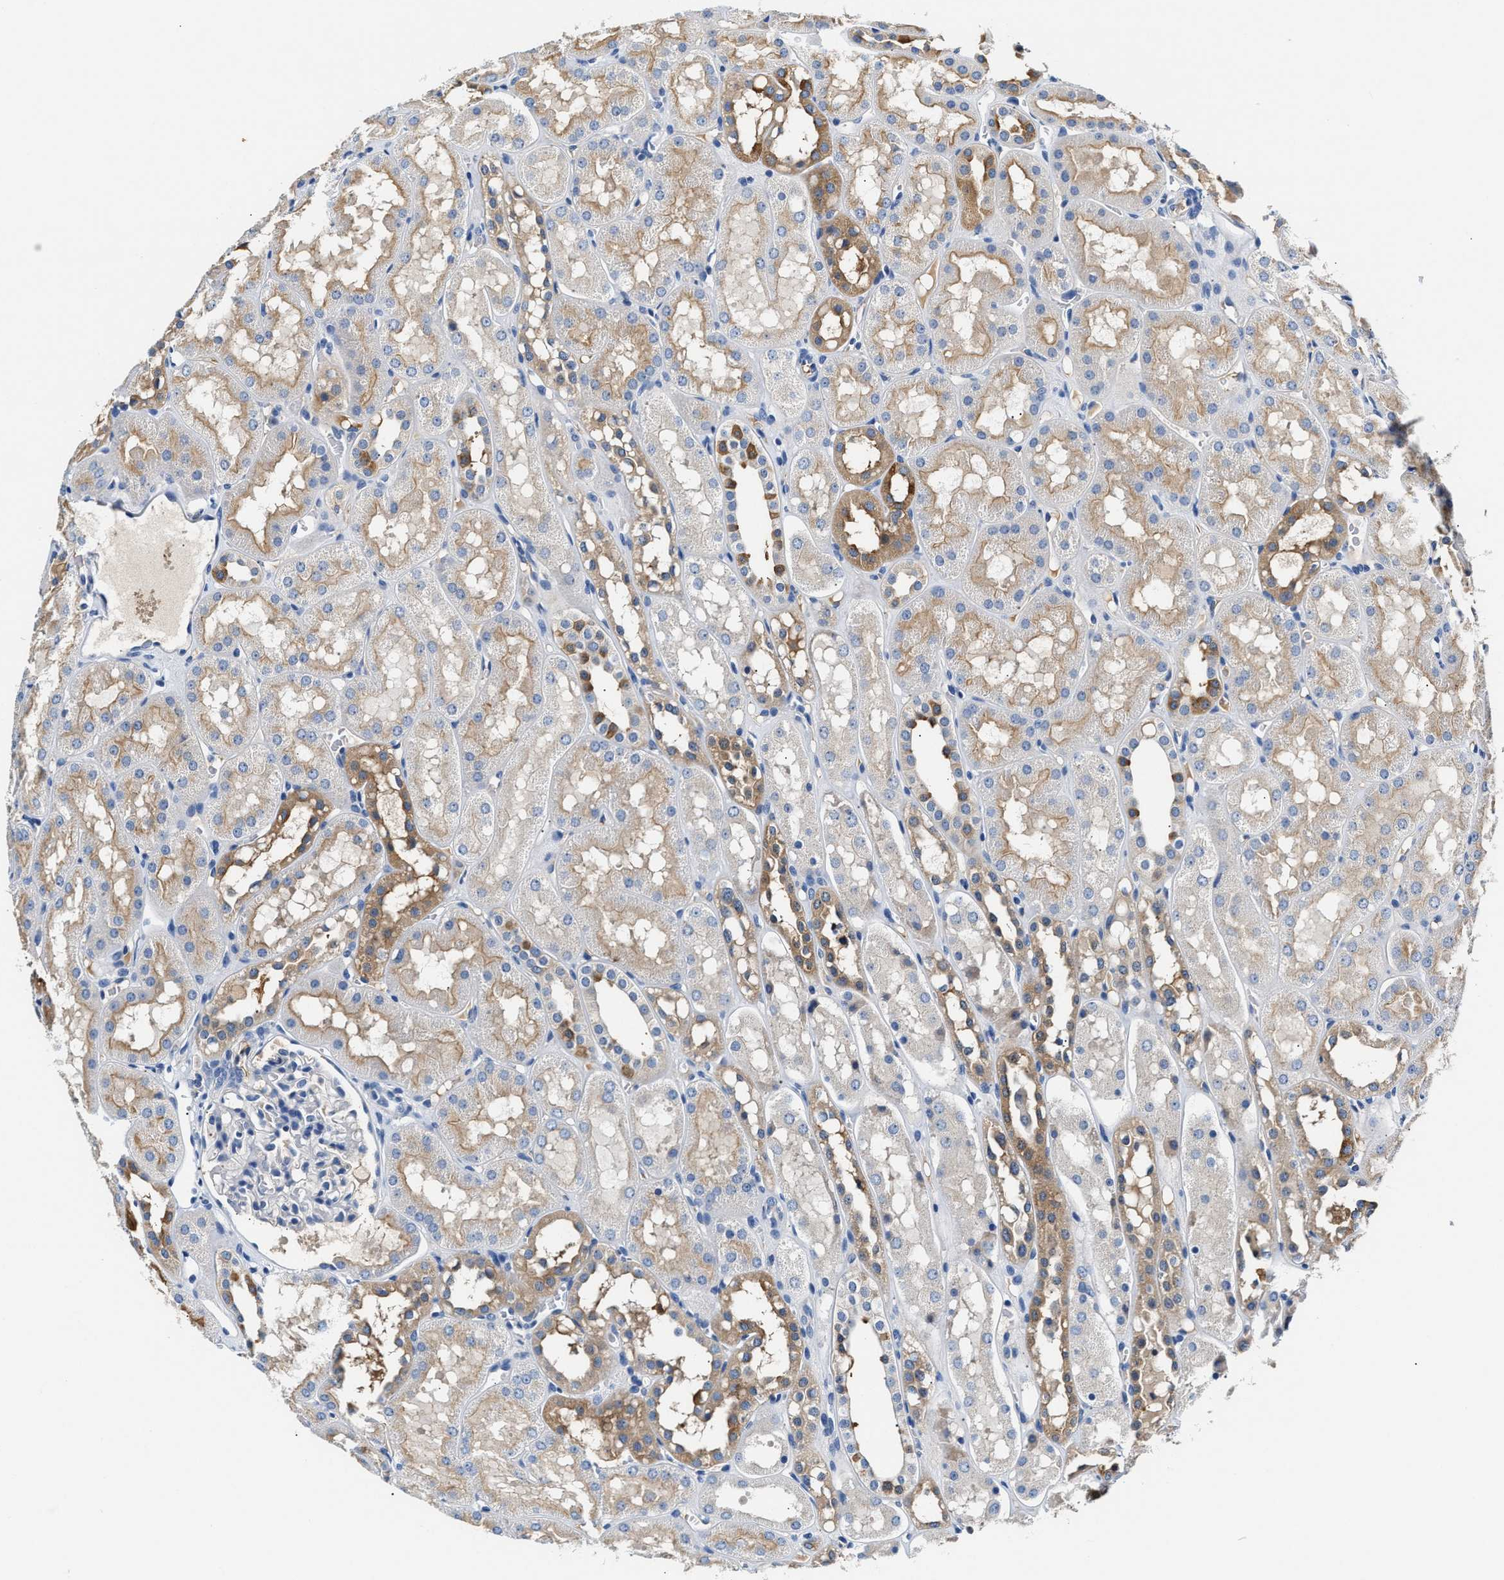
{"staining": {"intensity": "negative", "quantity": "none", "location": "none"}, "tissue": "kidney", "cell_type": "Cells in glomeruli", "image_type": "normal", "snomed": [{"axis": "morphology", "description": "Normal tissue, NOS"}, {"axis": "topography", "description": "Kidney"}, {"axis": "topography", "description": "Urinary bladder"}], "caption": "Immunohistochemical staining of unremarkable kidney exhibits no significant staining in cells in glomeruli. The staining is performed using DAB brown chromogen with nuclei counter-stained in using hematoxylin.", "gene": "TUT7", "patient": {"sex": "male", "age": 16}}